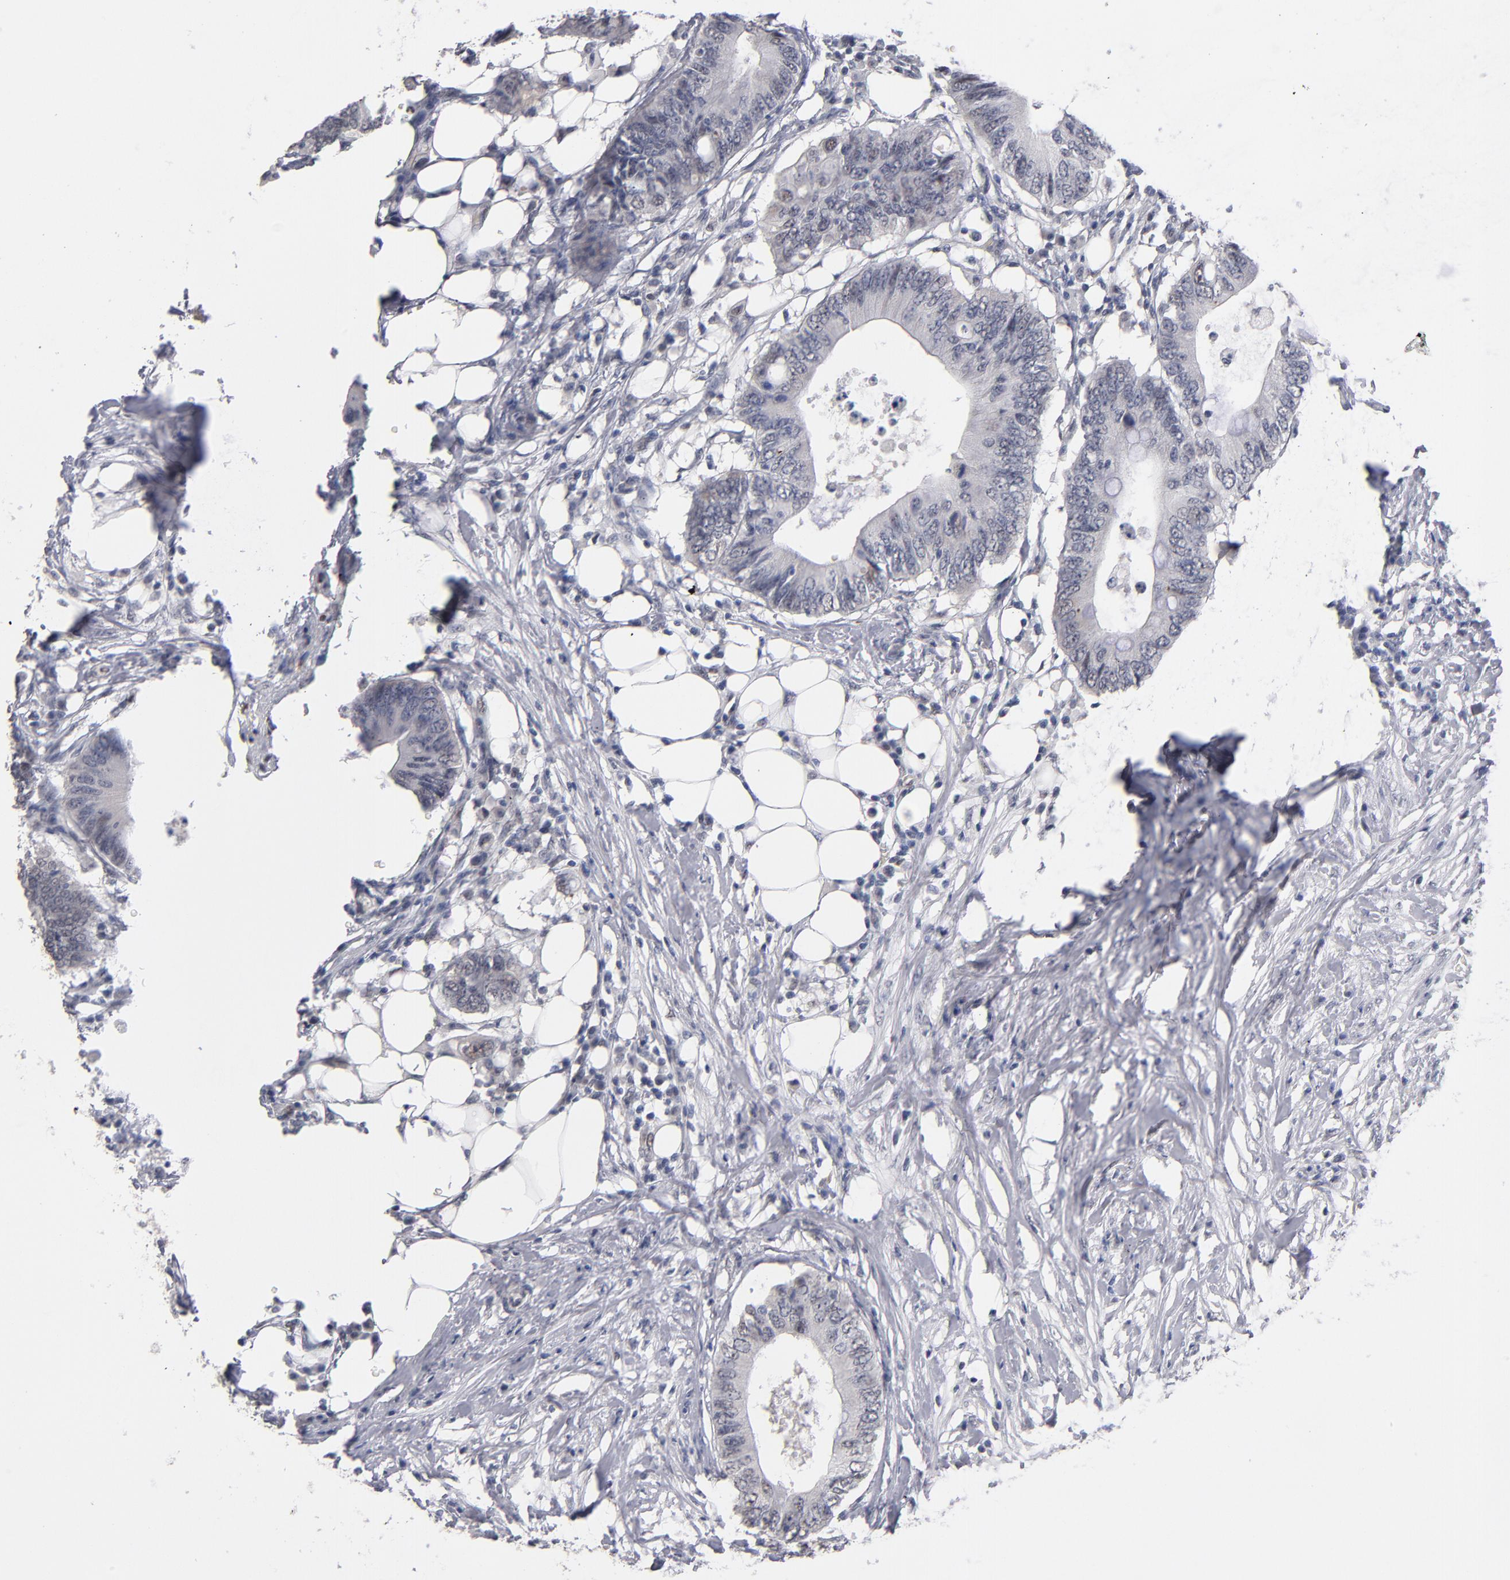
{"staining": {"intensity": "negative", "quantity": "none", "location": "none"}, "tissue": "colorectal cancer", "cell_type": "Tumor cells", "image_type": "cancer", "snomed": [{"axis": "morphology", "description": "Adenocarcinoma, NOS"}, {"axis": "topography", "description": "Colon"}], "caption": "A high-resolution photomicrograph shows immunohistochemistry (IHC) staining of colorectal adenocarcinoma, which reveals no significant positivity in tumor cells.", "gene": "MN1", "patient": {"sex": "male", "age": 71}}